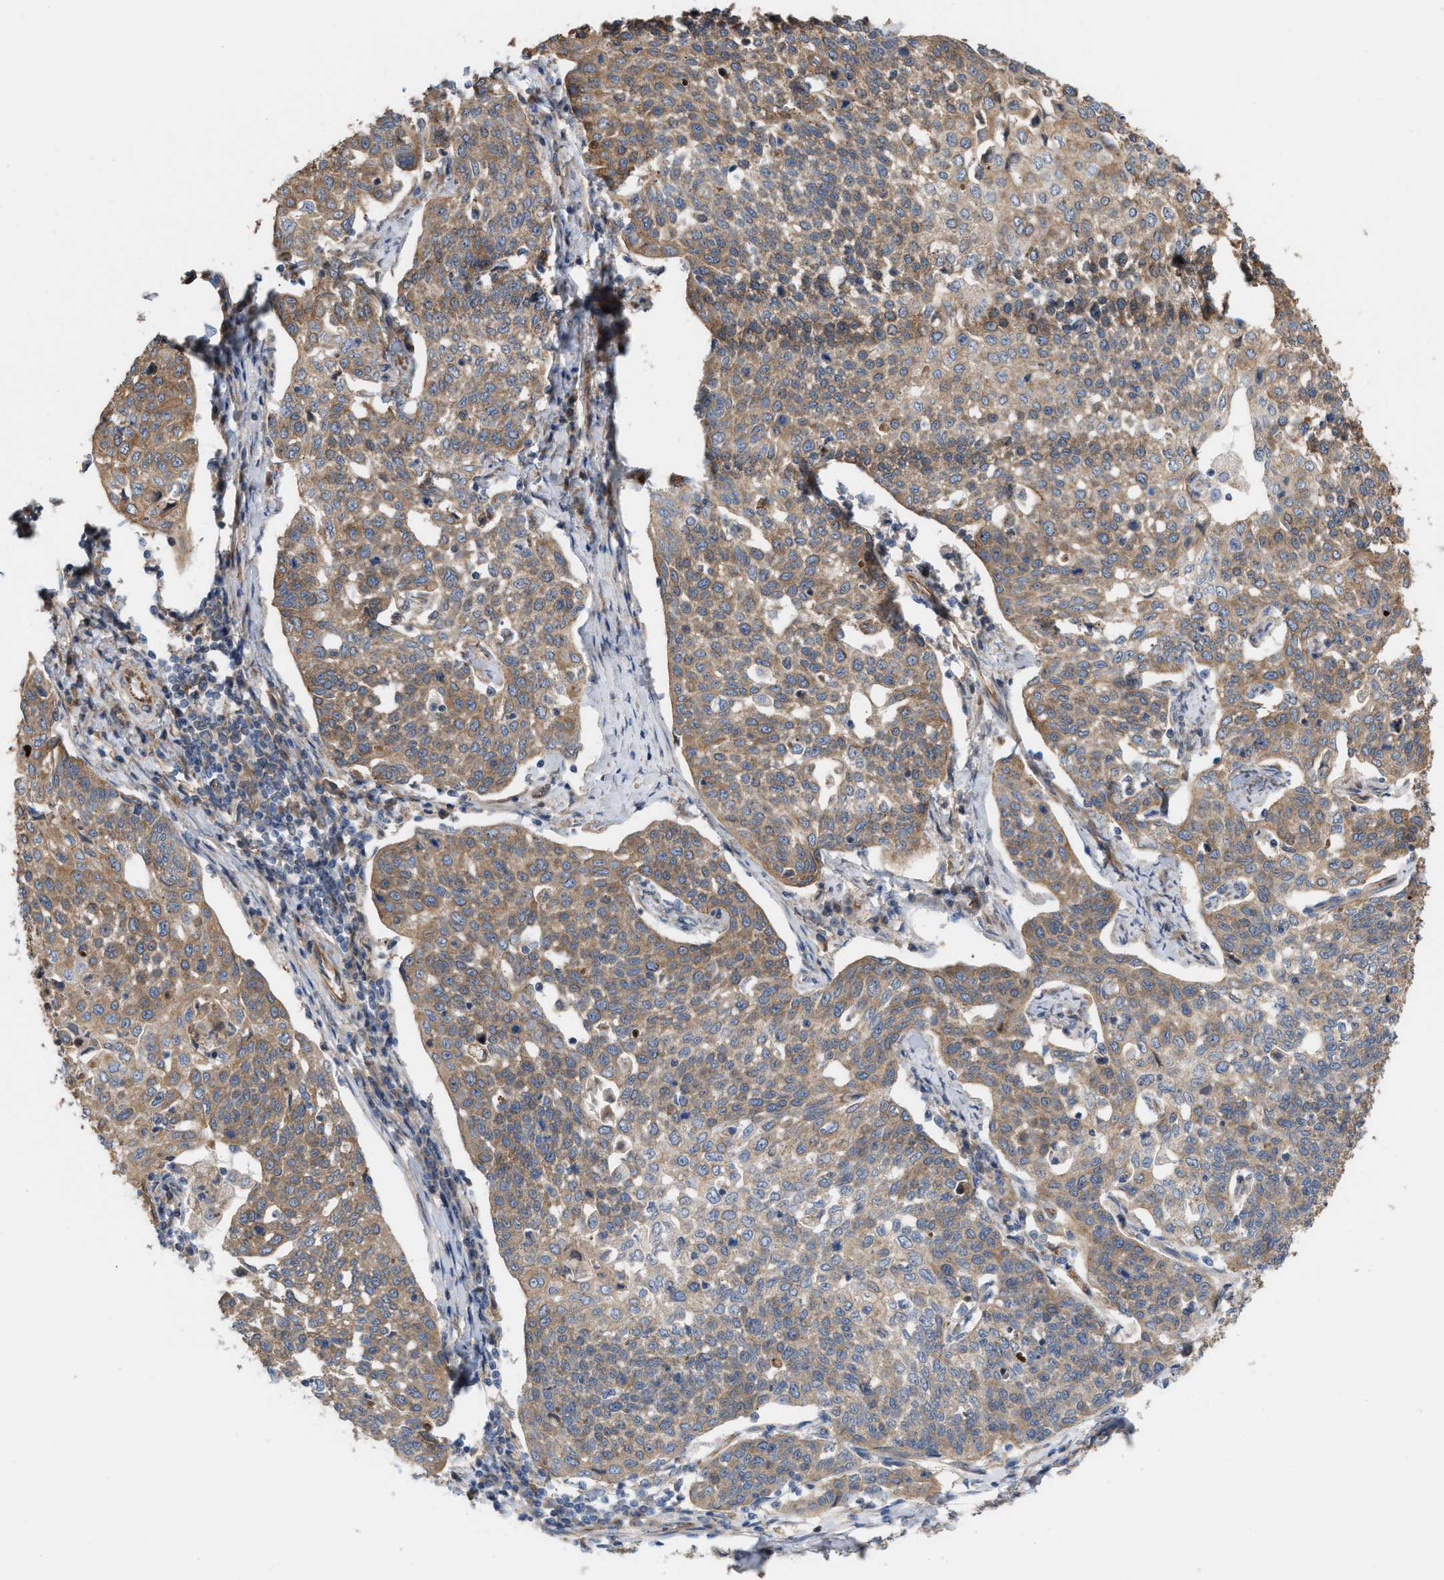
{"staining": {"intensity": "moderate", "quantity": ">75%", "location": "cytoplasmic/membranous"}, "tissue": "cervical cancer", "cell_type": "Tumor cells", "image_type": "cancer", "snomed": [{"axis": "morphology", "description": "Squamous cell carcinoma, NOS"}, {"axis": "topography", "description": "Cervix"}], "caption": "Immunohistochemistry staining of cervical squamous cell carcinoma, which demonstrates medium levels of moderate cytoplasmic/membranous positivity in approximately >75% of tumor cells indicating moderate cytoplasmic/membranous protein expression. The staining was performed using DAB (3,3'-diaminobenzidine) (brown) for protein detection and nuclei were counterstained in hematoxylin (blue).", "gene": "EPS15L1", "patient": {"sex": "female", "age": 34}}